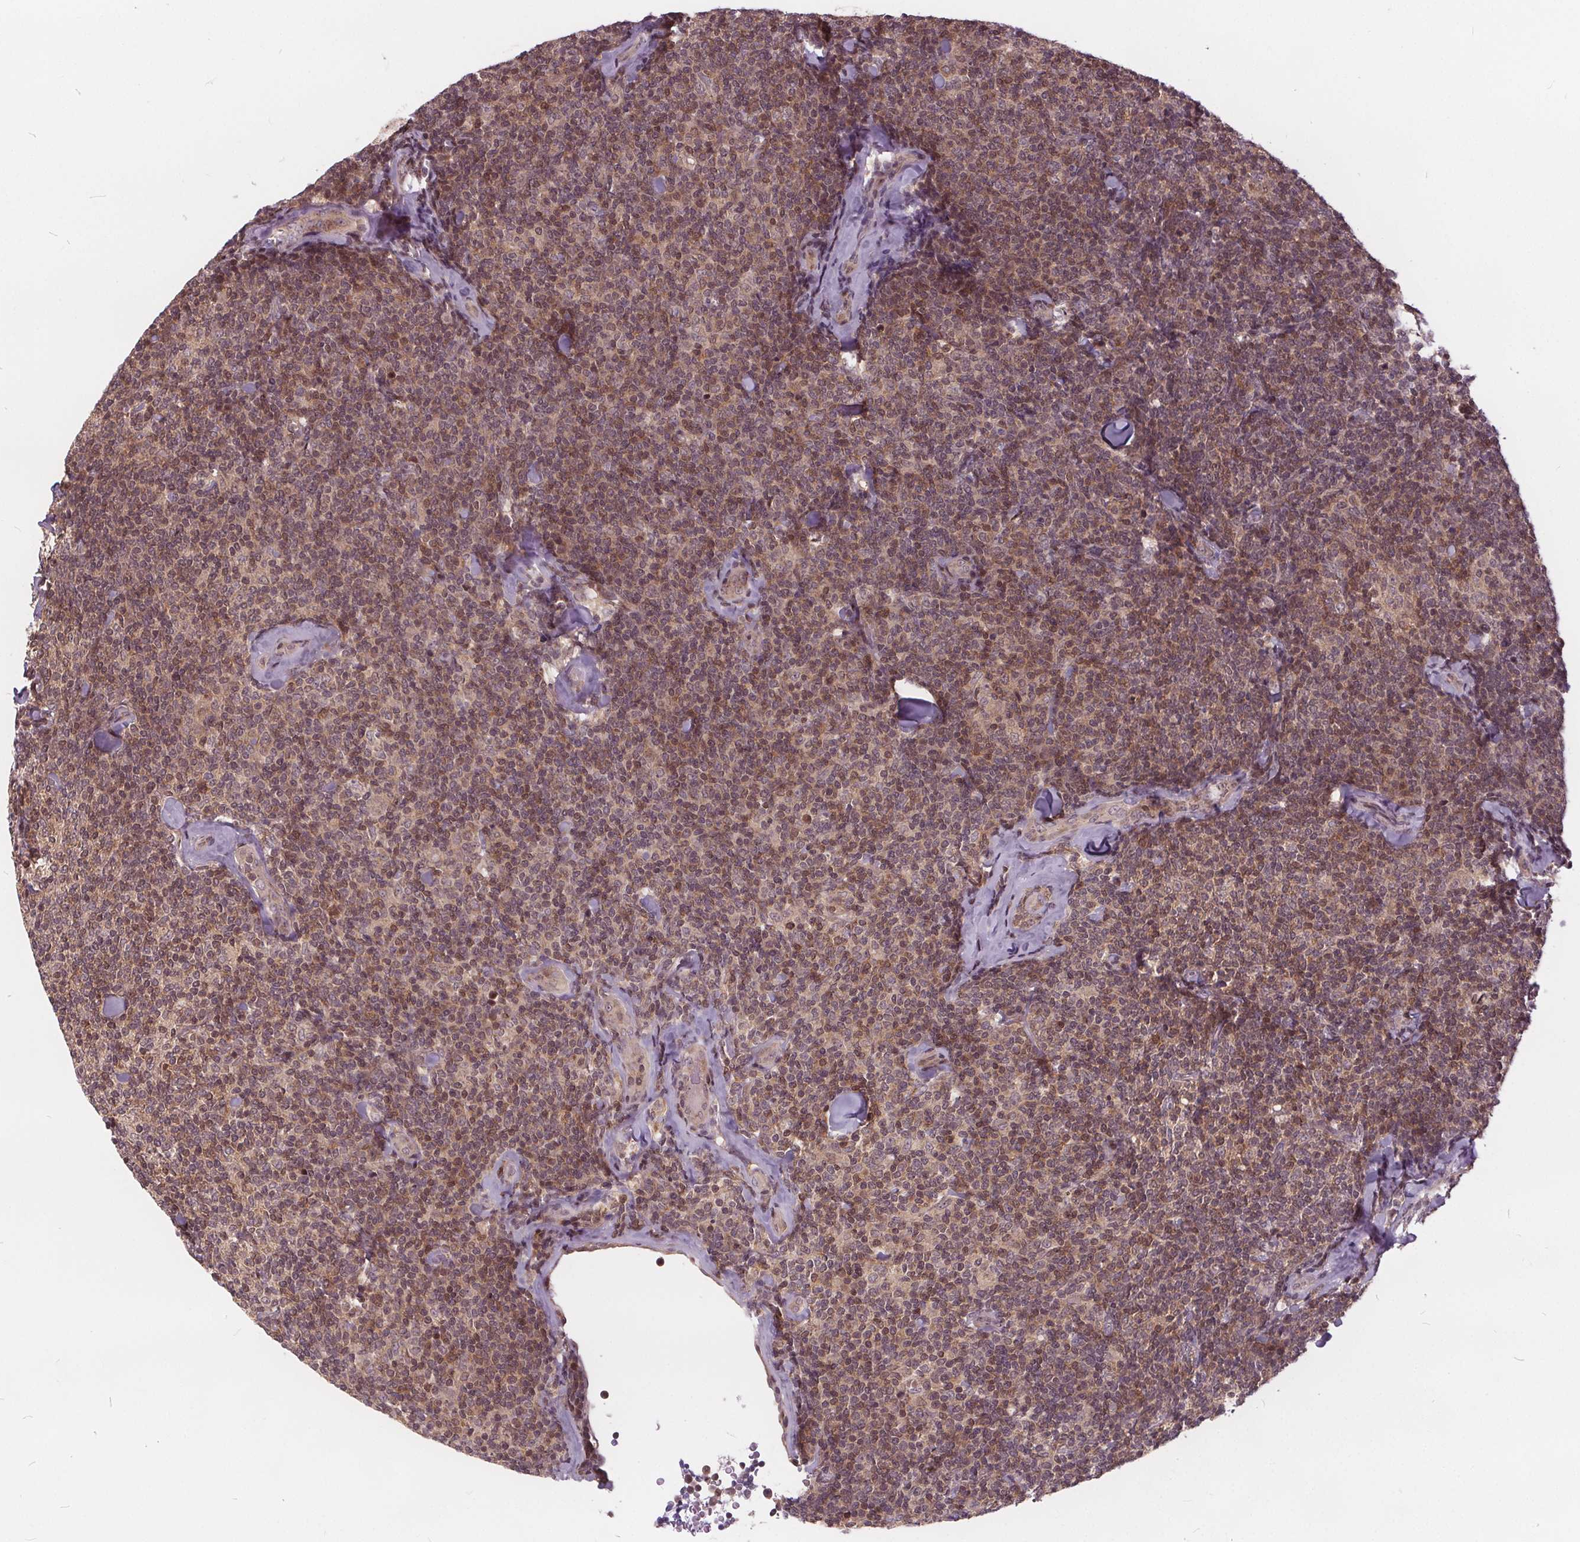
{"staining": {"intensity": "moderate", "quantity": ">75%", "location": "cytoplasmic/membranous,nuclear"}, "tissue": "lymphoma", "cell_type": "Tumor cells", "image_type": "cancer", "snomed": [{"axis": "morphology", "description": "Malignant lymphoma, non-Hodgkin's type, Low grade"}, {"axis": "topography", "description": "Lymph node"}], "caption": "Lymphoma stained for a protein (brown) exhibits moderate cytoplasmic/membranous and nuclear positive staining in approximately >75% of tumor cells.", "gene": "HIF1AN", "patient": {"sex": "female", "age": 56}}